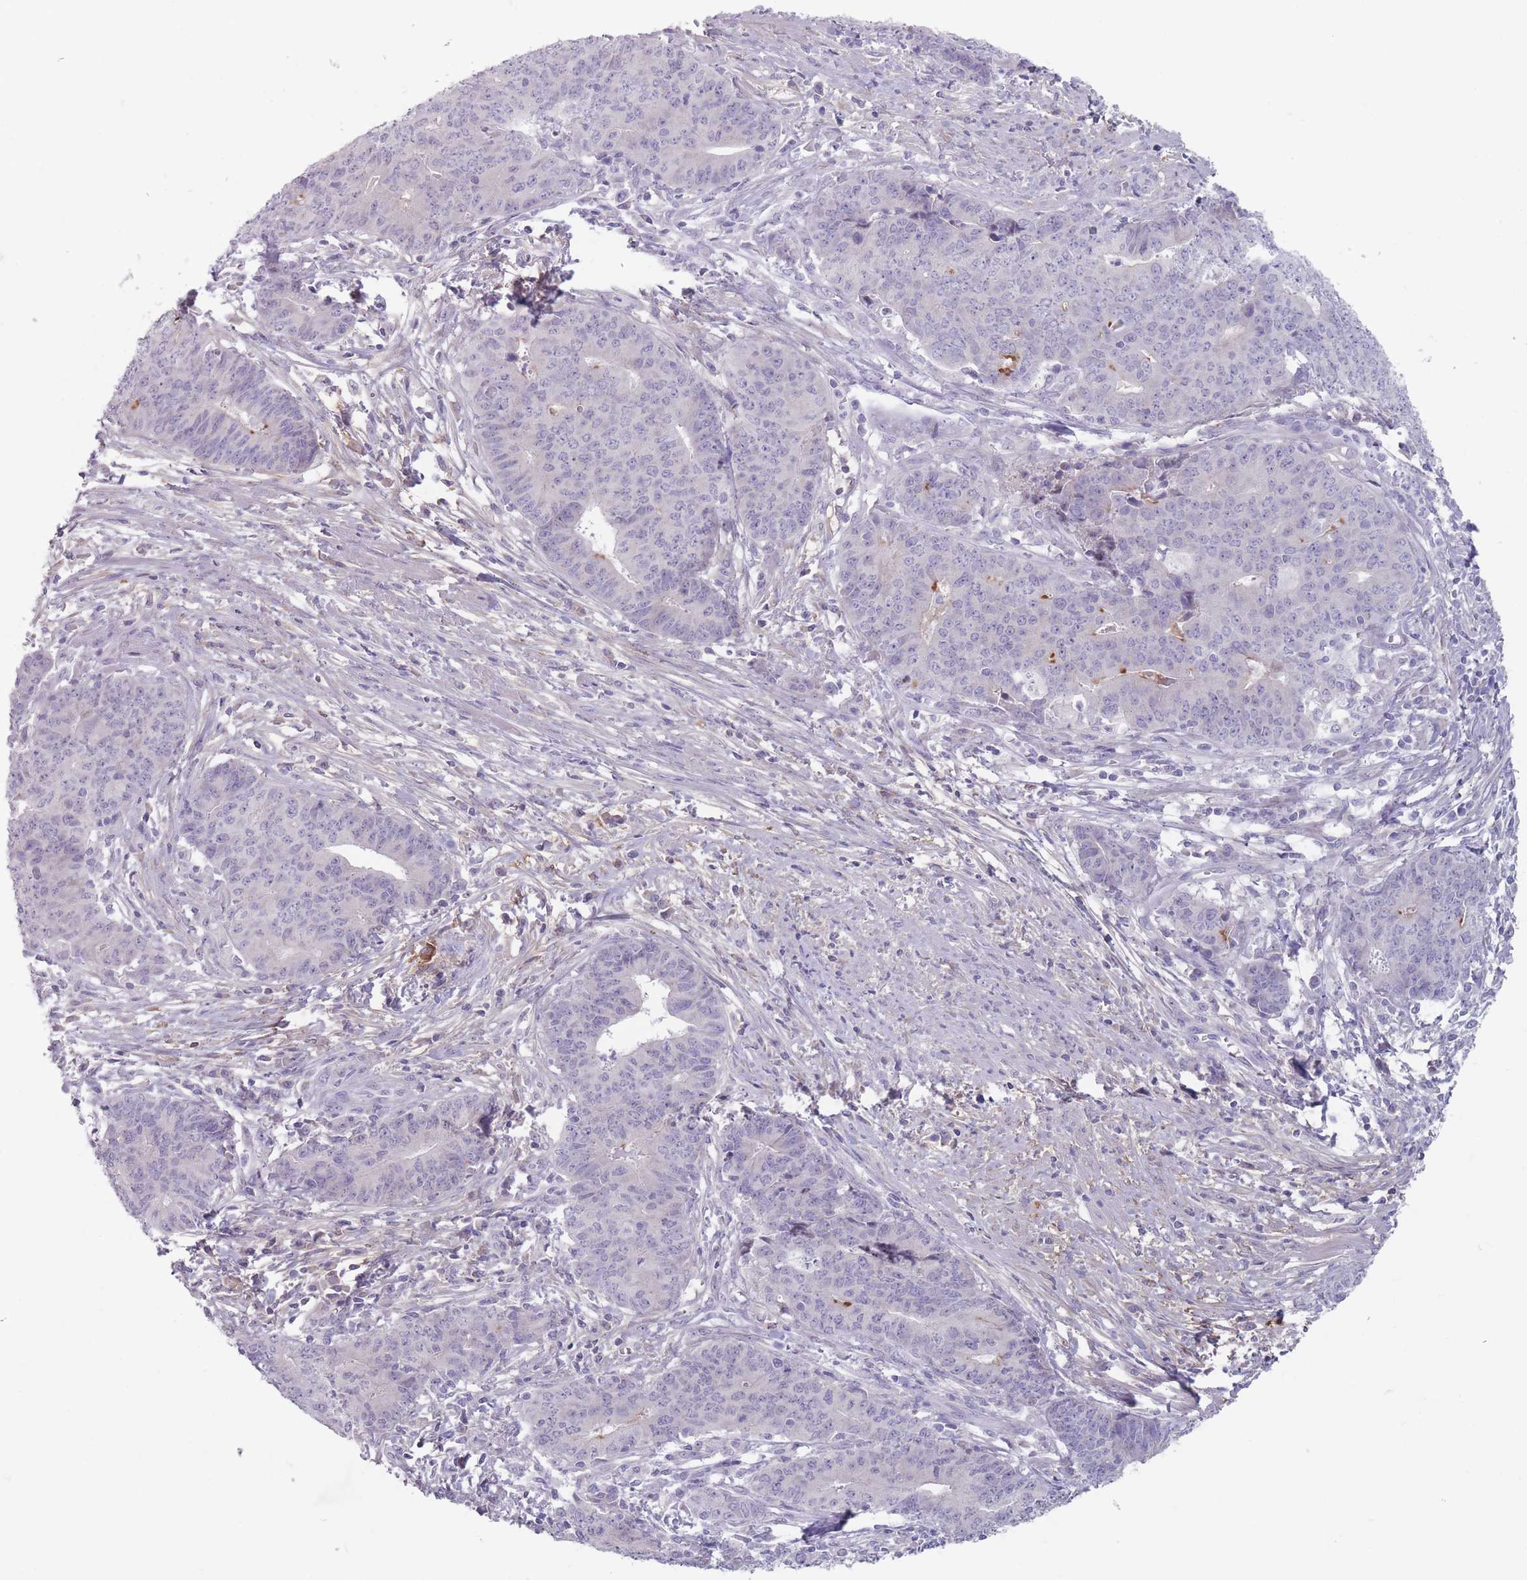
{"staining": {"intensity": "moderate", "quantity": "<25%", "location": "cytoplasmic/membranous"}, "tissue": "endometrial cancer", "cell_type": "Tumor cells", "image_type": "cancer", "snomed": [{"axis": "morphology", "description": "Adenocarcinoma, NOS"}, {"axis": "topography", "description": "Endometrium"}], "caption": "Protein expression analysis of human endometrial cancer (adenocarcinoma) reveals moderate cytoplasmic/membranous expression in approximately <25% of tumor cells.", "gene": "PAIP2B", "patient": {"sex": "female", "age": 59}}